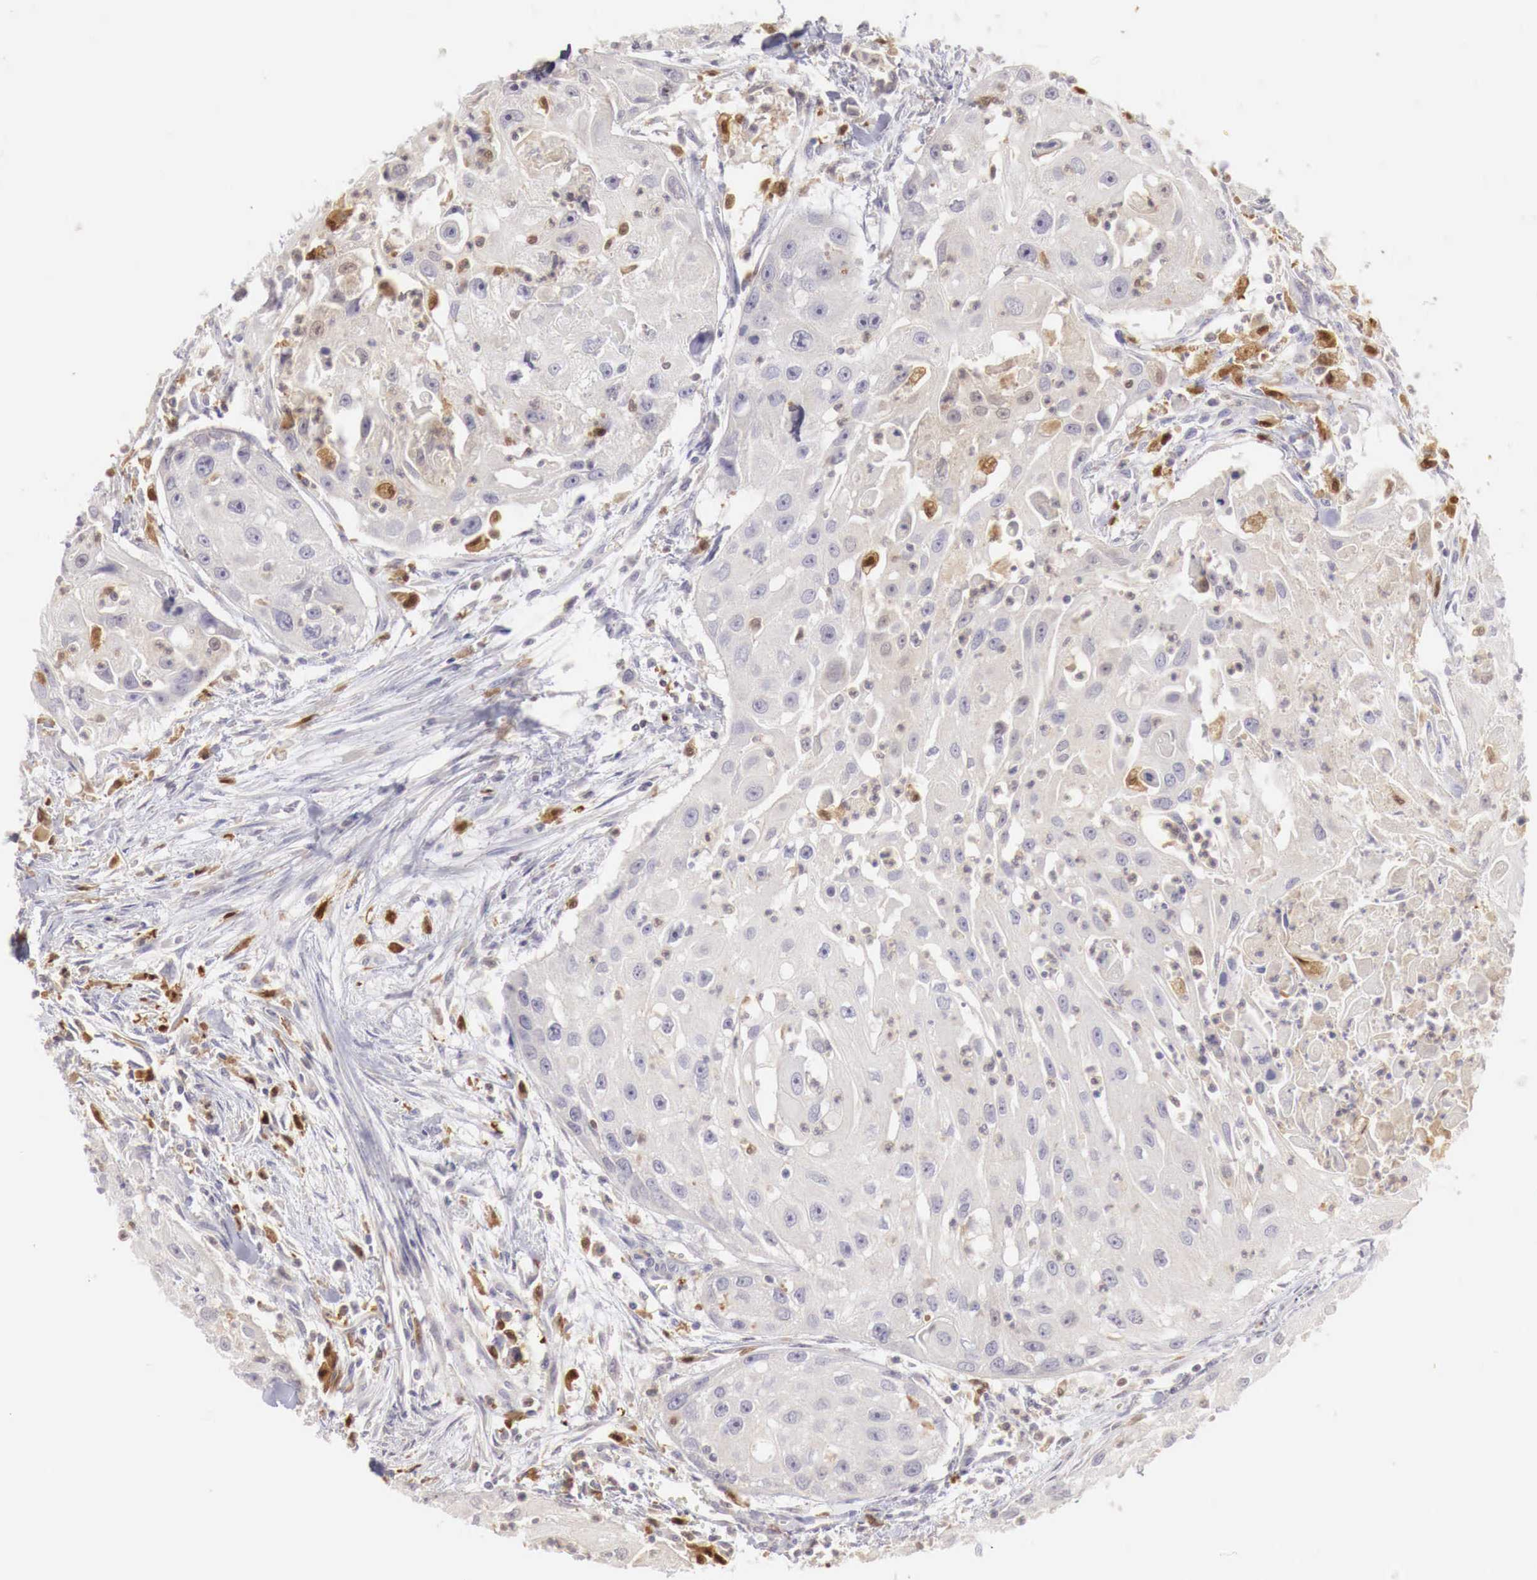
{"staining": {"intensity": "weak", "quantity": "<25%", "location": "cytoplasmic/membranous"}, "tissue": "head and neck cancer", "cell_type": "Tumor cells", "image_type": "cancer", "snomed": [{"axis": "morphology", "description": "Squamous cell carcinoma, NOS"}, {"axis": "topography", "description": "Head-Neck"}], "caption": "Tumor cells are negative for brown protein staining in head and neck cancer.", "gene": "RENBP", "patient": {"sex": "male", "age": 64}}